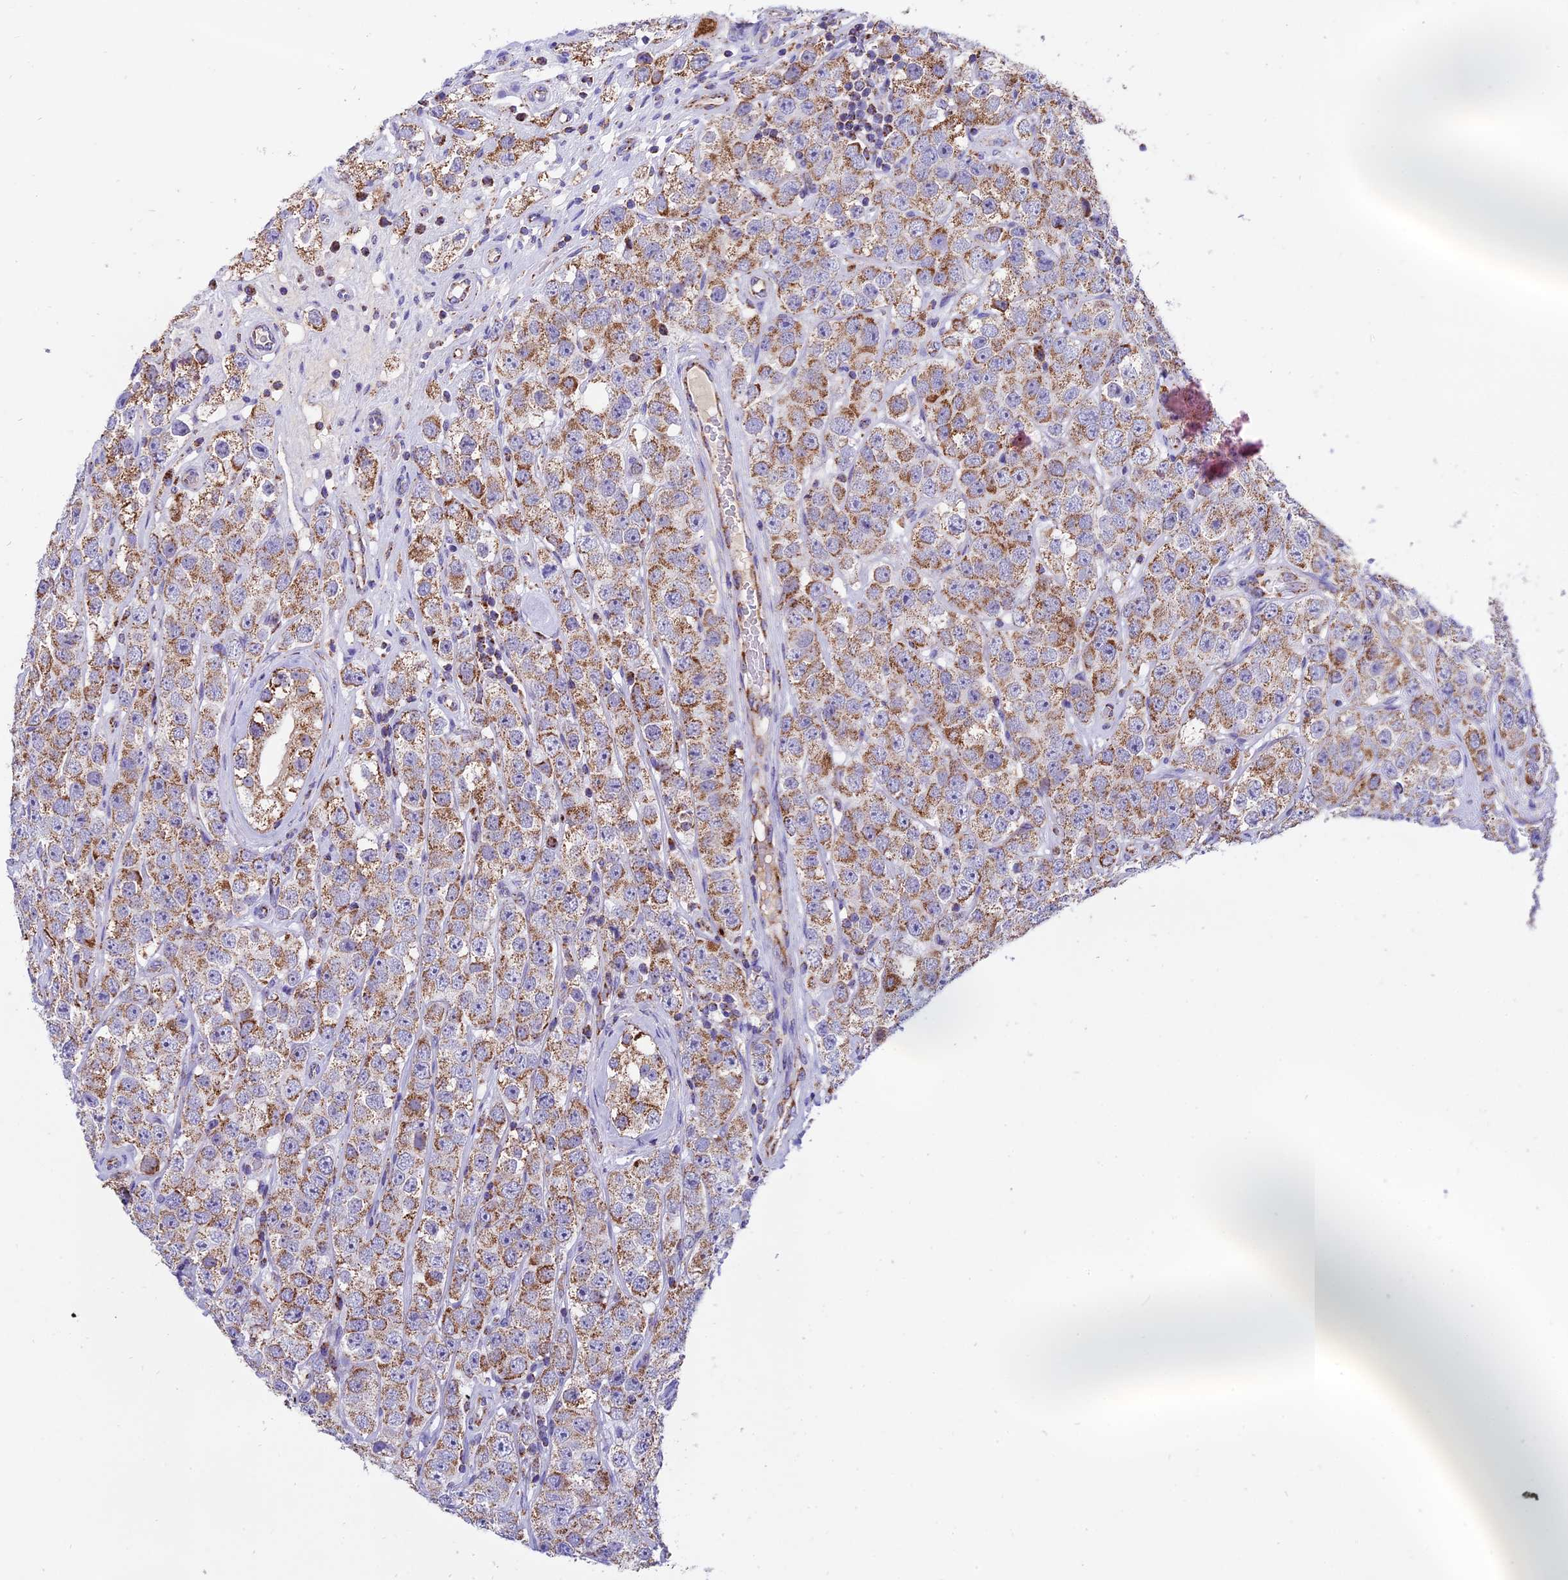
{"staining": {"intensity": "moderate", "quantity": ">75%", "location": "cytoplasmic/membranous"}, "tissue": "testis cancer", "cell_type": "Tumor cells", "image_type": "cancer", "snomed": [{"axis": "morphology", "description": "Seminoma, NOS"}, {"axis": "topography", "description": "Testis"}], "caption": "The histopathology image exhibits a brown stain indicating the presence of a protein in the cytoplasmic/membranous of tumor cells in testis cancer.", "gene": "MRPS34", "patient": {"sex": "male", "age": 28}}